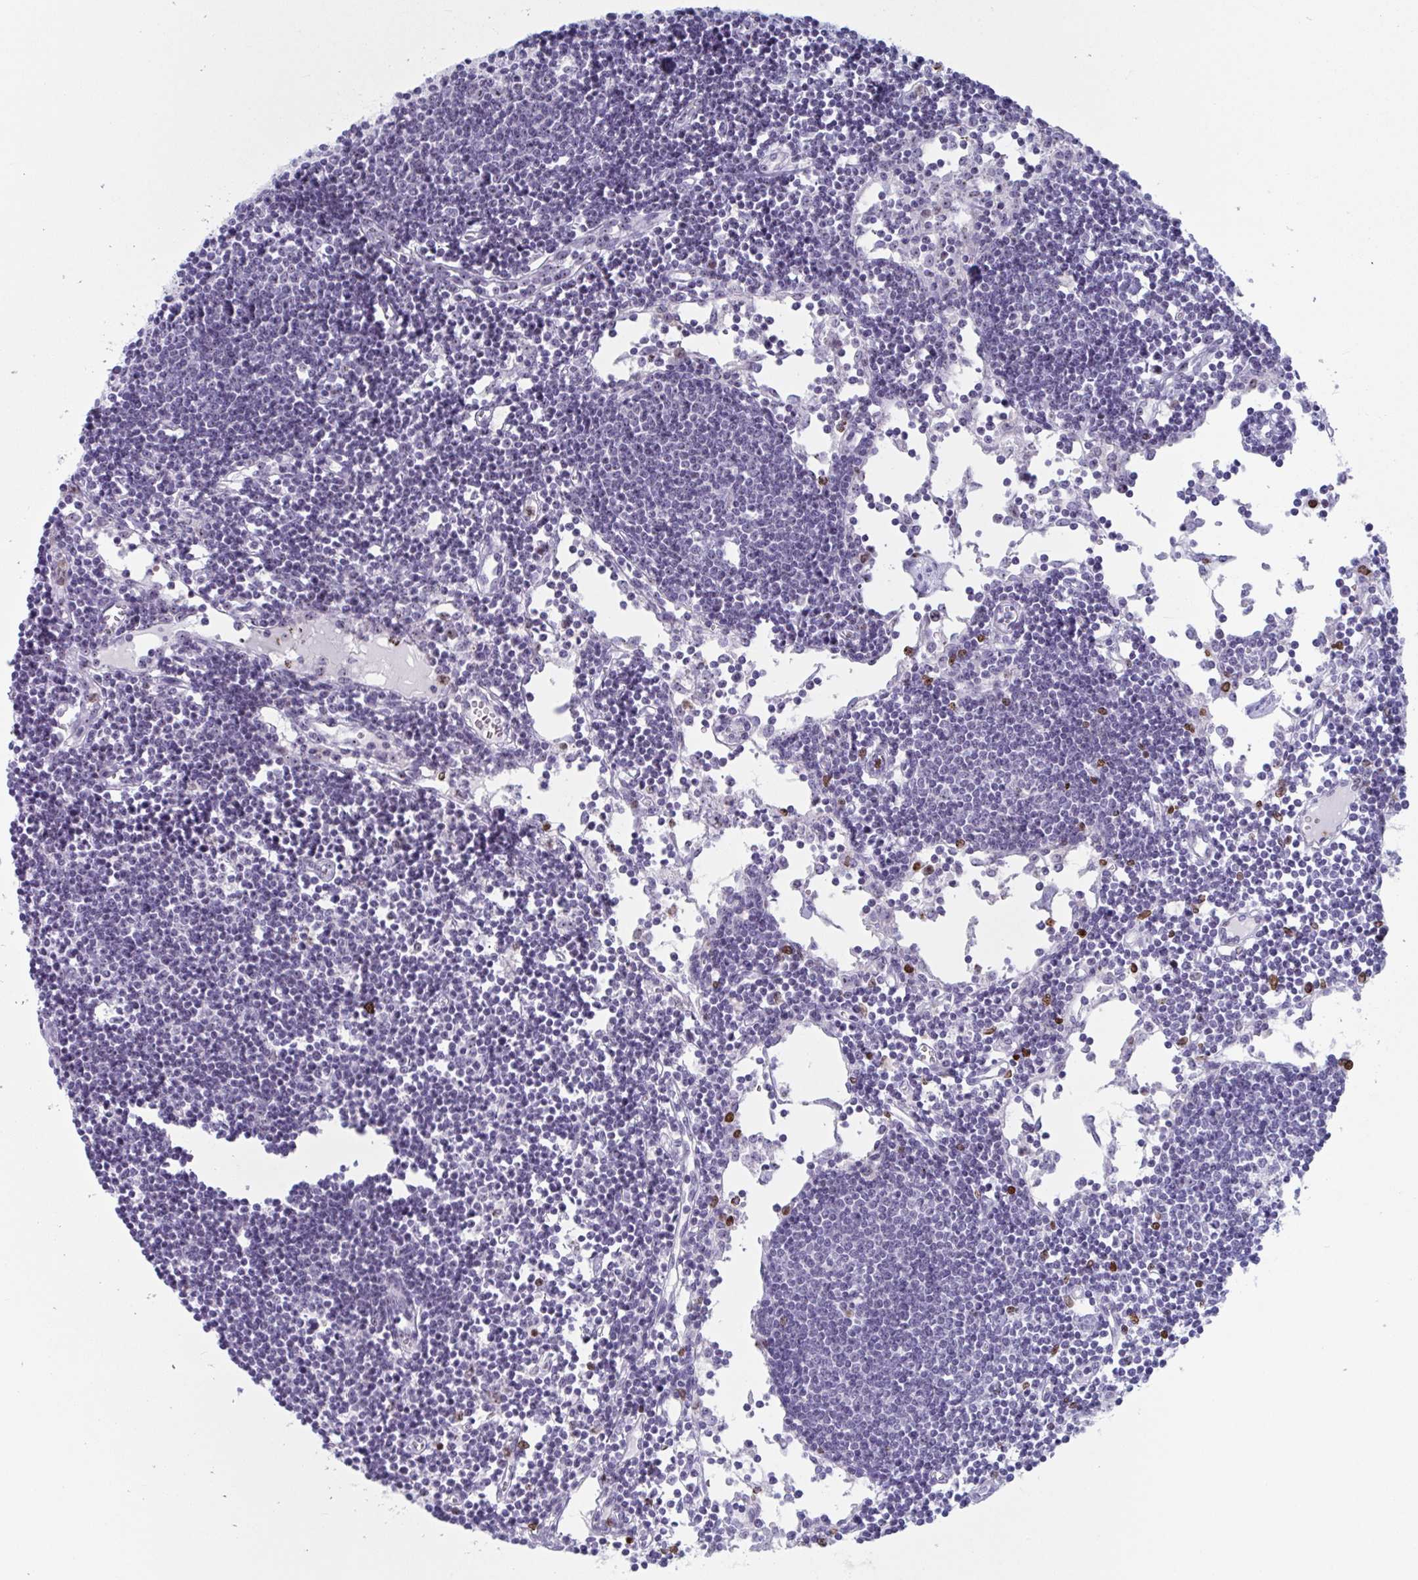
{"staining": {"intensity": "negative", "quantity": "none", "location": "none"}, "tissue": "lymph node", "cell_type": "Germinal center cells", "image_type": "normal", "snomed": [{"axis": "morphology", "description": "Normal tissue, NOS"}, {"axis": "topography", "description": "Lymph node"}], "caption": "The photomicrograph shows no staining of germinal center cells in unremarkable lymph node.", "gene": "CYP4F11", "patient": {"sex": "female", "age": 65}}